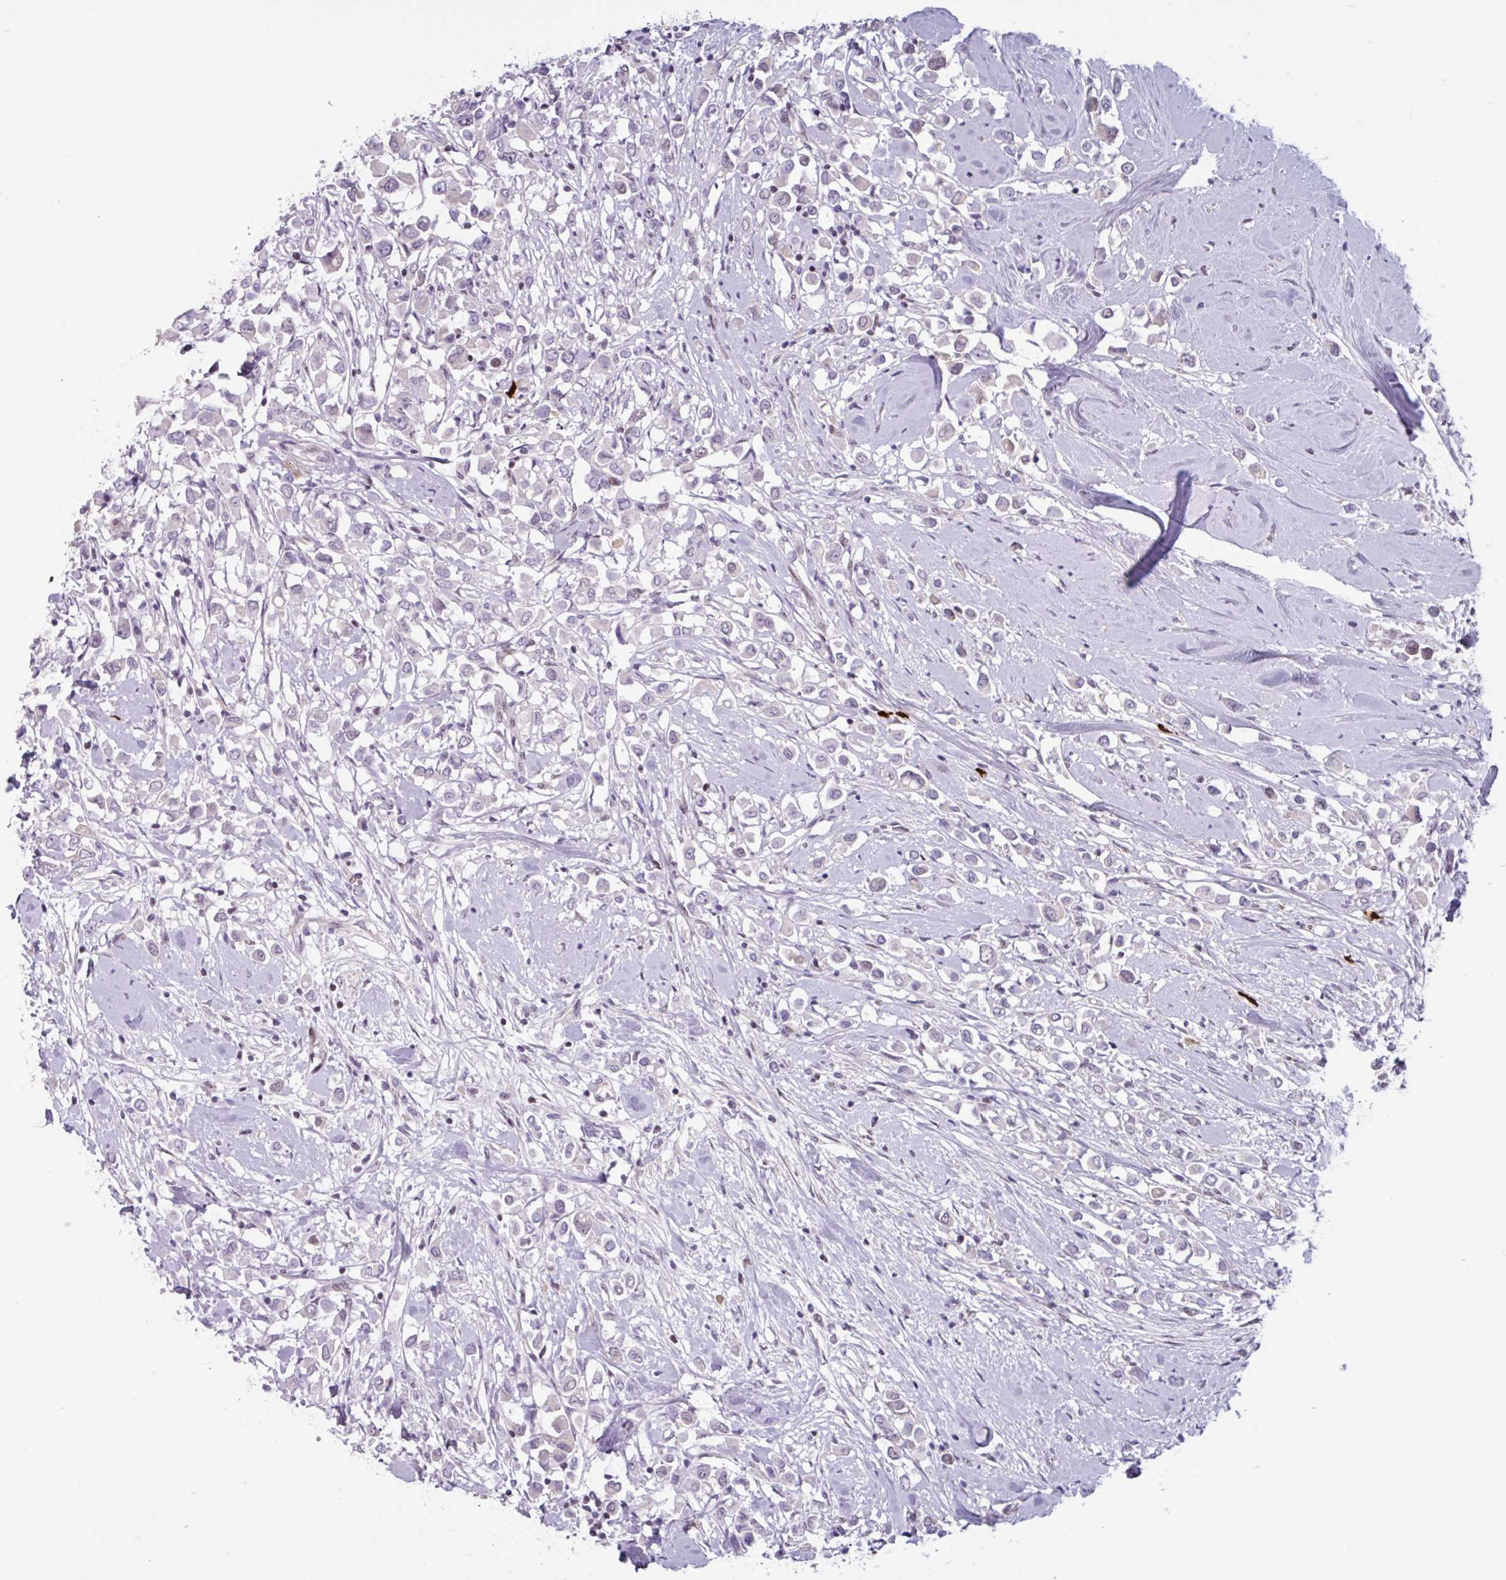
{"staining": {"intensity": "weak", "quantity": "<25%", "location": "nuclear"}, "tissue": "breast cancer", "cell_type": "Tumor cells", "image_type": "cancer", "snomed": [{"axis": "morphology", "description": "Duct carcinoma"}, {"axis": "topography", "description": "Breast"}], "caption": "High magnification brightfield microscopy of breast cancer (intraductal carcinoma) stained with DAB (3,3'-diaminobenzidine) (brown) and counterstained with hematoxylin (blue): tumor cells show no significant expression. (DAB (3,3'-diaminobenzidine) immunohistochemistry (IHC) visualized using brightfield microscopy, high magnification).", "gene": "ZNF575", "patient": {"sex": "female", "age": 61}}